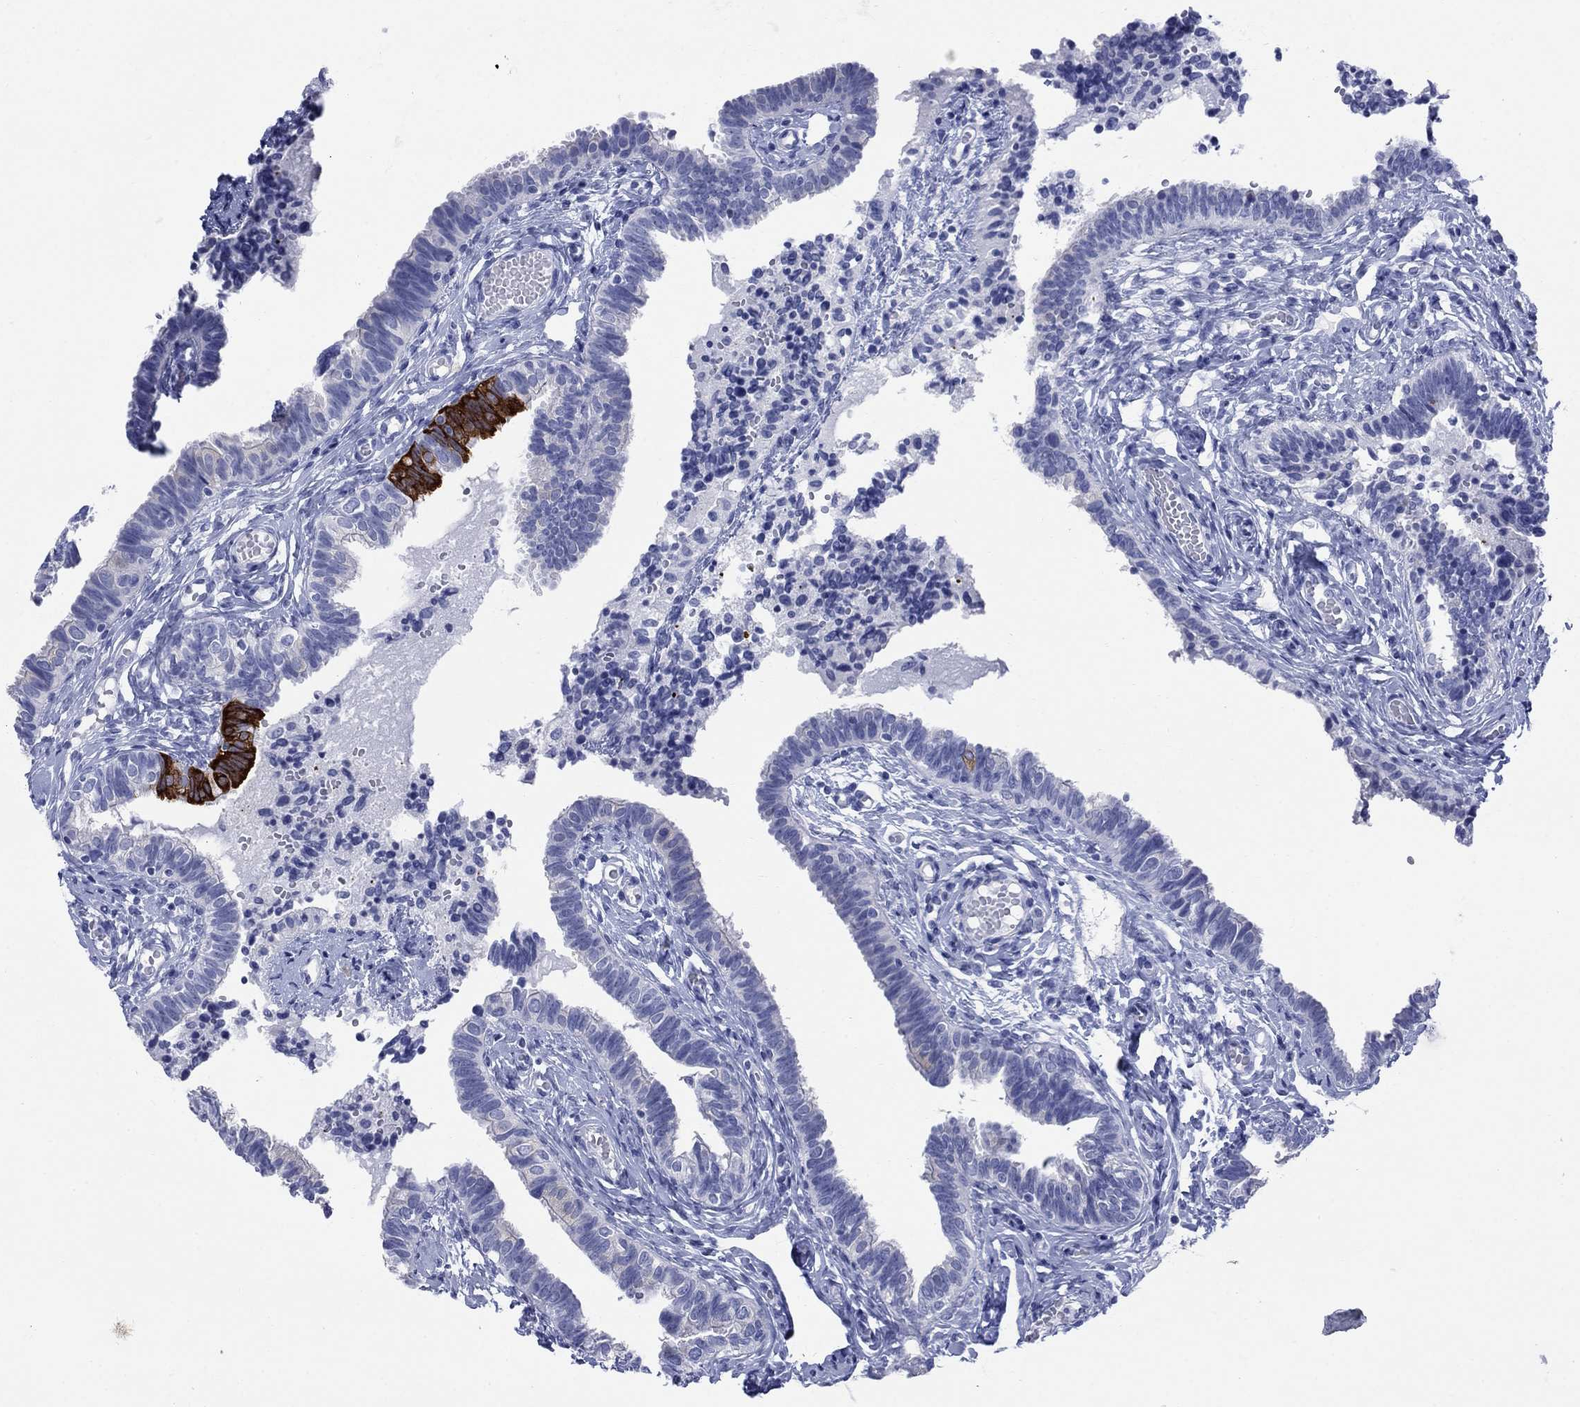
{"staining": {"intensity": "strong", "quantity": "<25%", "location": "cytoplasmic/membranous"}, "tissue": "fallopian tube", "cell_type": "Glandular cells", "image_type": "normal", "snomed": [{"axis": "morphology", "description": "Normal tissue, NOS"}, {"axis": "topography", "description": "Fallopian tube"}], "caption": "Approximately <25% of glandular cells in normal human fallopian tube reveal strong cytoplasmic/membranous protein expression as visualized by brown immunohistochemical staining.", "gene": "IGF2BP3", "patient": {"sex": "female", "age": 47}}